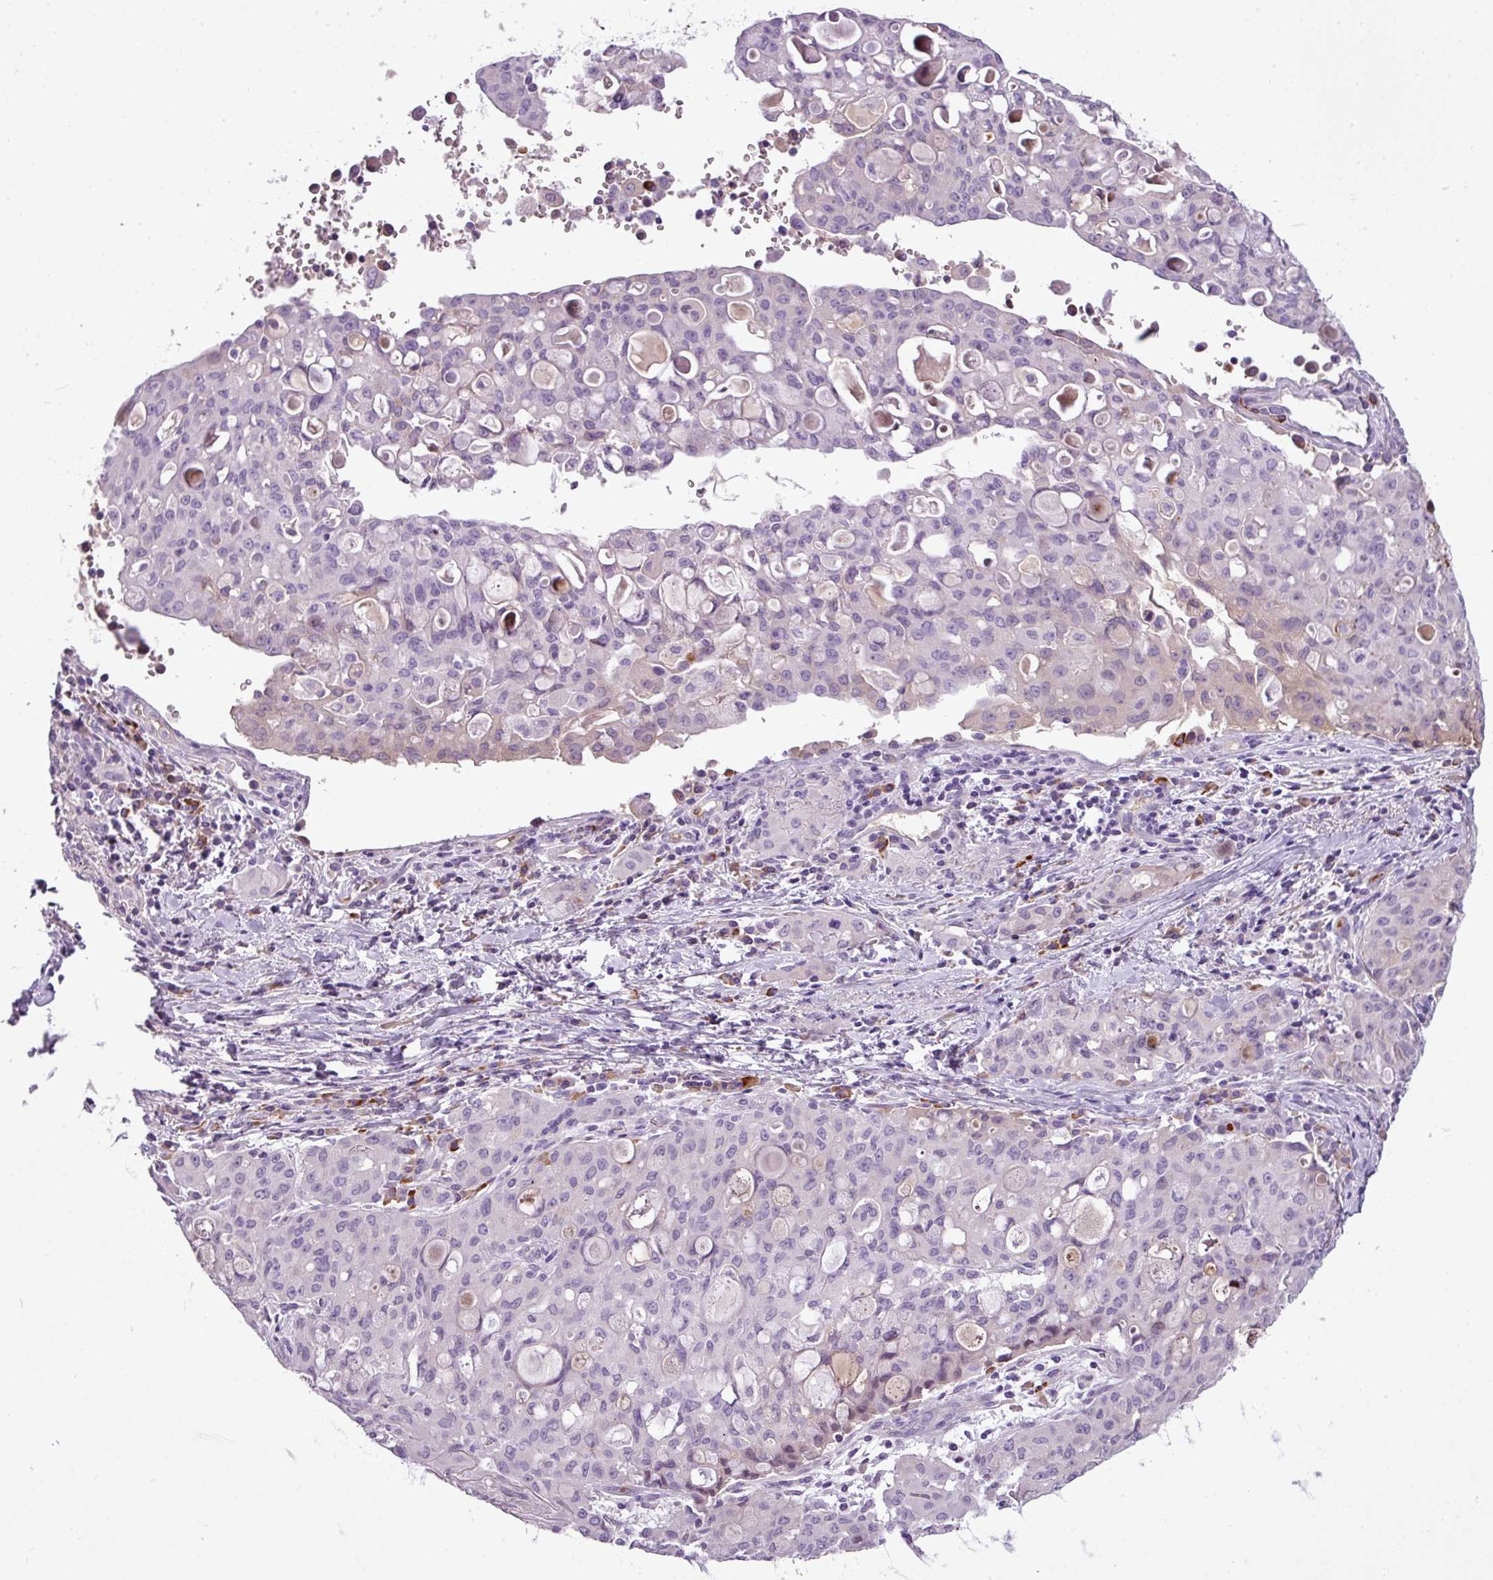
{"staining": {"intensity": "negative", "quantity": "none", "location": "none"}, "tissue": "lung cancer", "cell_type": "Tumor cells", "image_type": "cancer", "snomed": [{"axis": "morphology", "description": "Adenocarcinoma, NOS"}, {"axis": "topography", "description": "Lung"}], "caption": "Immunohistochemical staining of adenocarcinoma (lung) exhibits no significant staining in tumor cells. The staining is performed using DAB brown chromogen with nuclei counter-stained in using hematoxylin.", "gene": "C4B", "patient": {"sex": "female", "age": 44}}